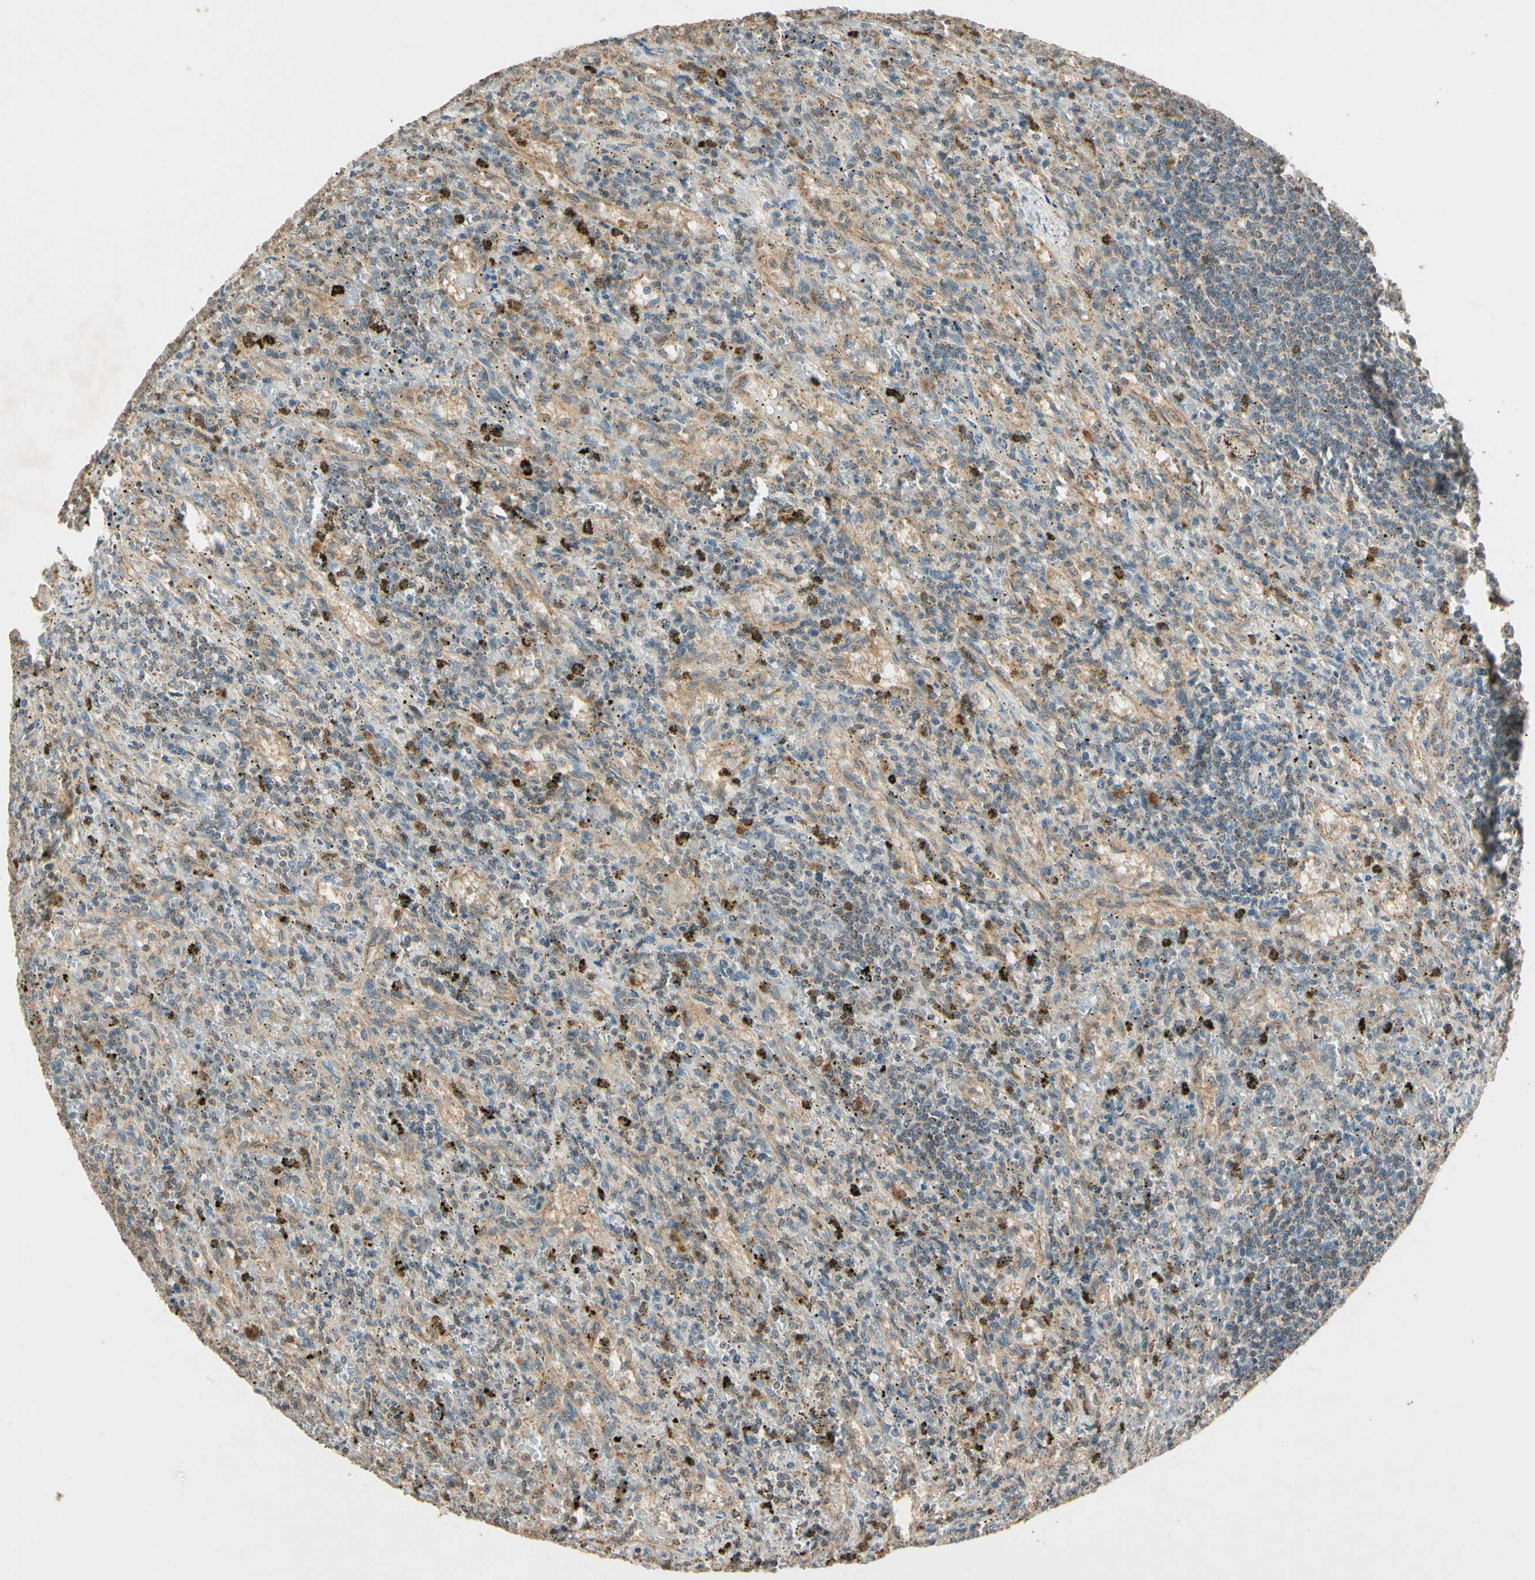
{"staining": {"intensity": "weak", "quantity": ">75%", "location": "cytoplasmic/membranous"}, "tissue": "lymphoma", "cell_type": "Tumor cells", "image_type": "cancer", "snomed": [{"axis": "morphology", "description": "Malignant lymphoma, non-Hodgkin's type, Low grade"}, {"axis": "topography", "description": "Spleen"}], "caption": "Protein staining of low-grade malignant lymphoma, non-Hodgkin's type tissue demonstrates weak cytoplasmic/membranous expression in approximately >75% of tumor cells. The staining is performed using DAB (3,3'-diaminobenzidine) brown chromogen to label protein expression. The nuclei are counter-stained blue using hematoxylin.", "gene": "PRDX5", "patient": {"sex": "male", "age": 76}}